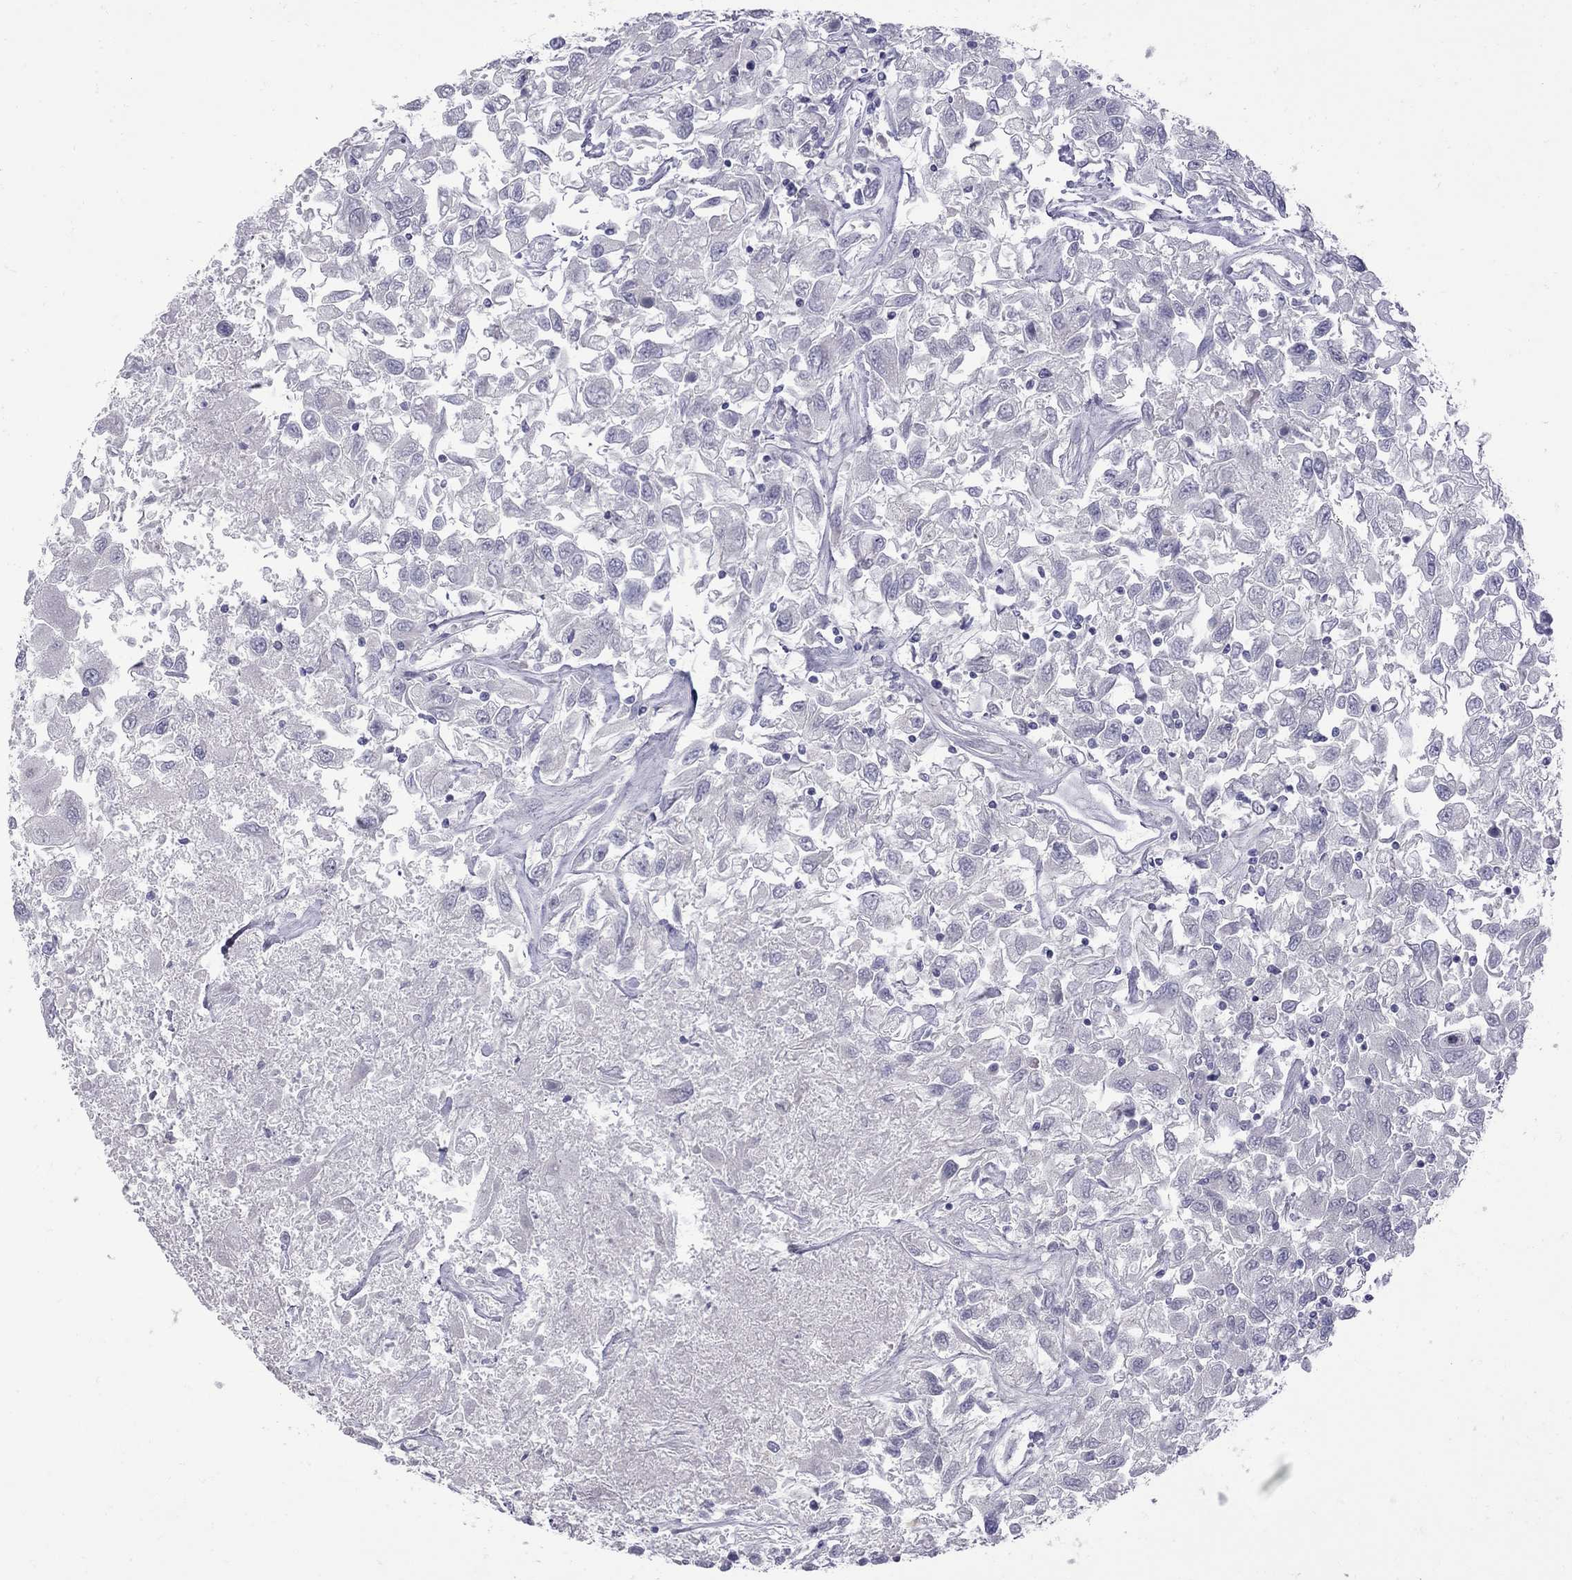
{"staining": {"intensity": "negative", "quantity": "none", "location": "none"}, "tissue": "renal cancer", "cell_type": "Tumor cells", "image_type": "cancer", "snomed": [{"axis": "morphology", "description": "Adenocarcinoma, NOS"}, {"axis": "topography", "description": "Kidney"}], "caption": "Immunohistochemistry (IHC) photomicrograph of renal cancer (adenocarcinoma) stained for a protein (brown), which exhibits no expression in tumor cells.", "gene": "NRARP", "patient": {"sex": "female", "age": 76}}